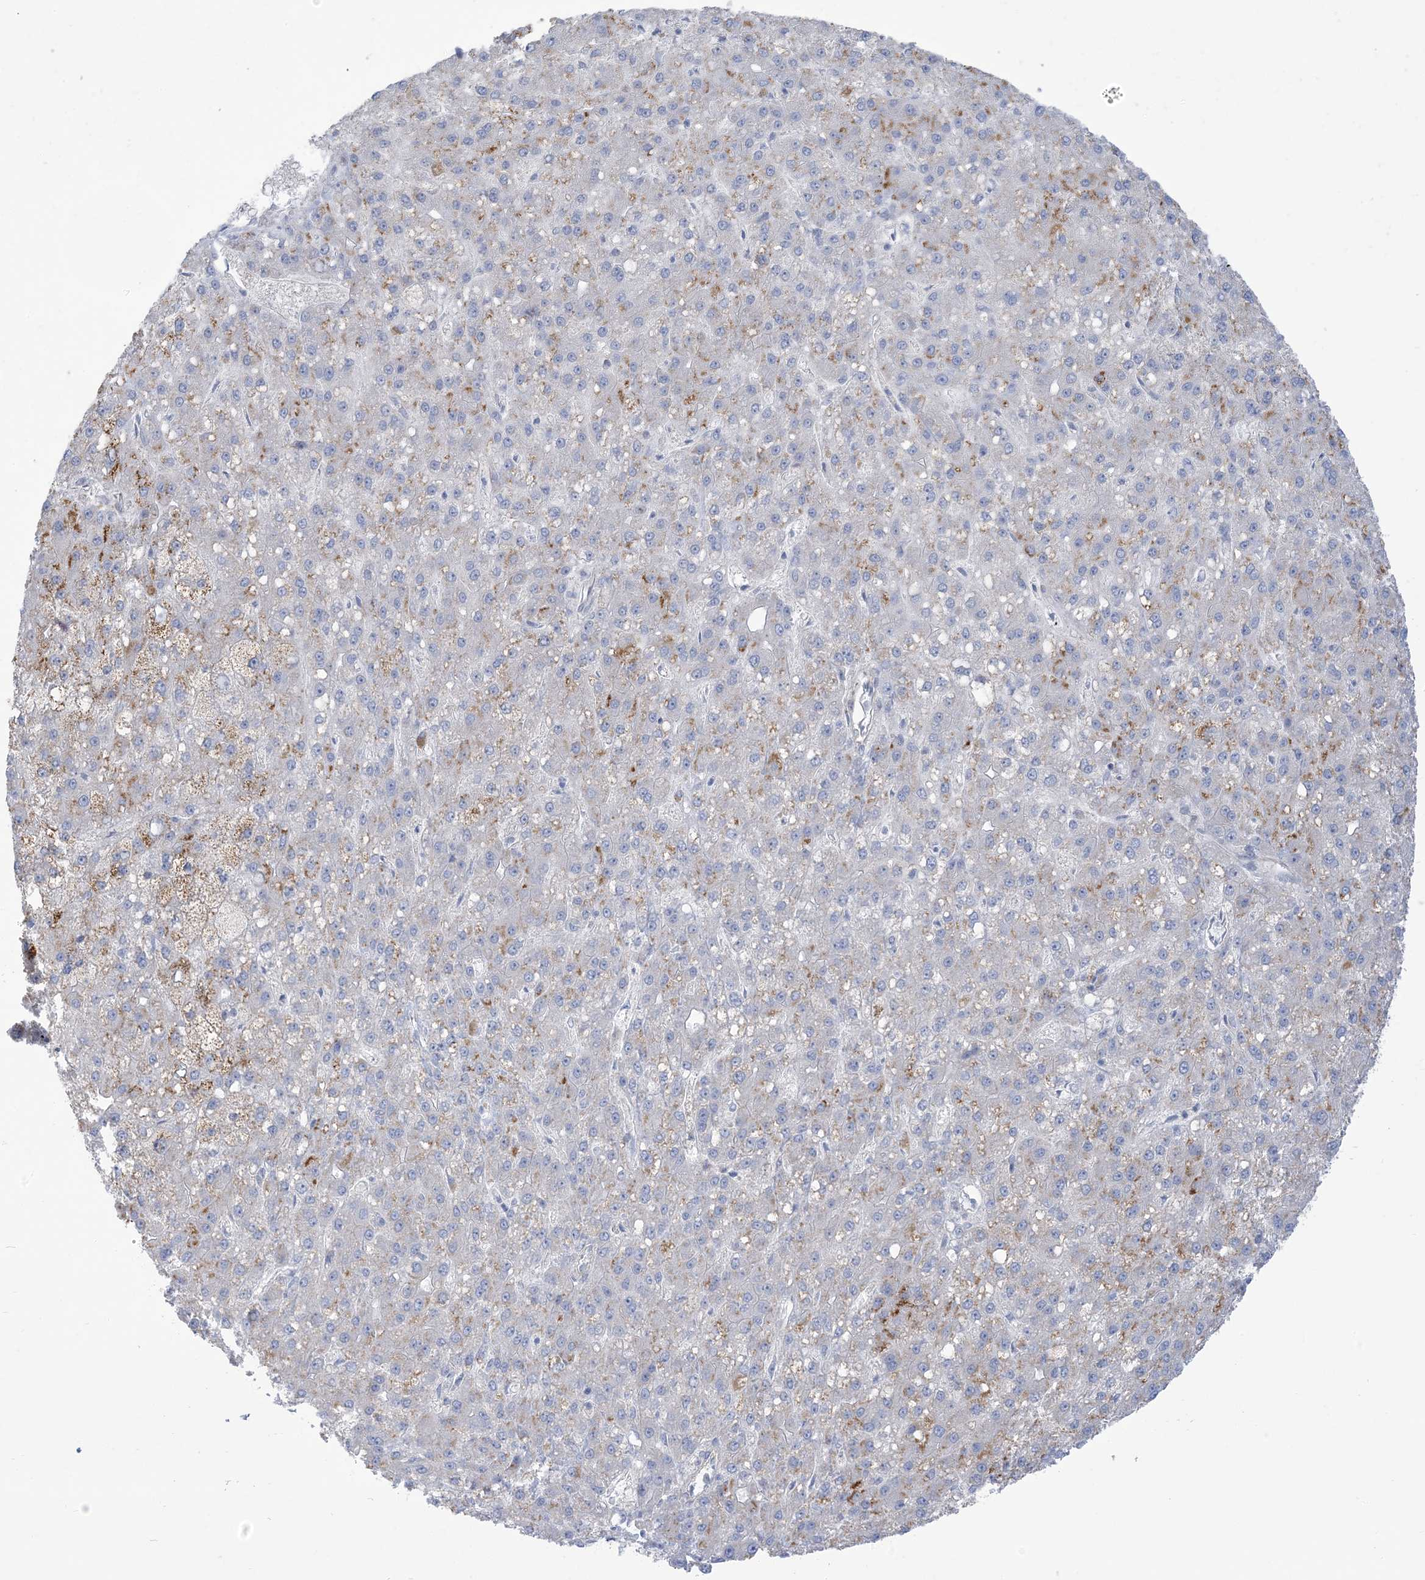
{"staining": {"intensity": "negative", "quantity": "none", "location": "none"}, "tissue": "liver cancer", "cell_type": "Tumor cells", "image_type": "cancer", "snomed": [{"axis": "morphology", "description": "Carcinoma, Hepatocellular, NOS"}, {"axis": "topography", "description": "Liver"}], "caption": "Liver hepatocellular carcinoma was stained to show a protein in brown. There is no significant staining in tumor cells.", "gene": "MTHFD2L", "patient": {"sex": "male", "age": 67}}